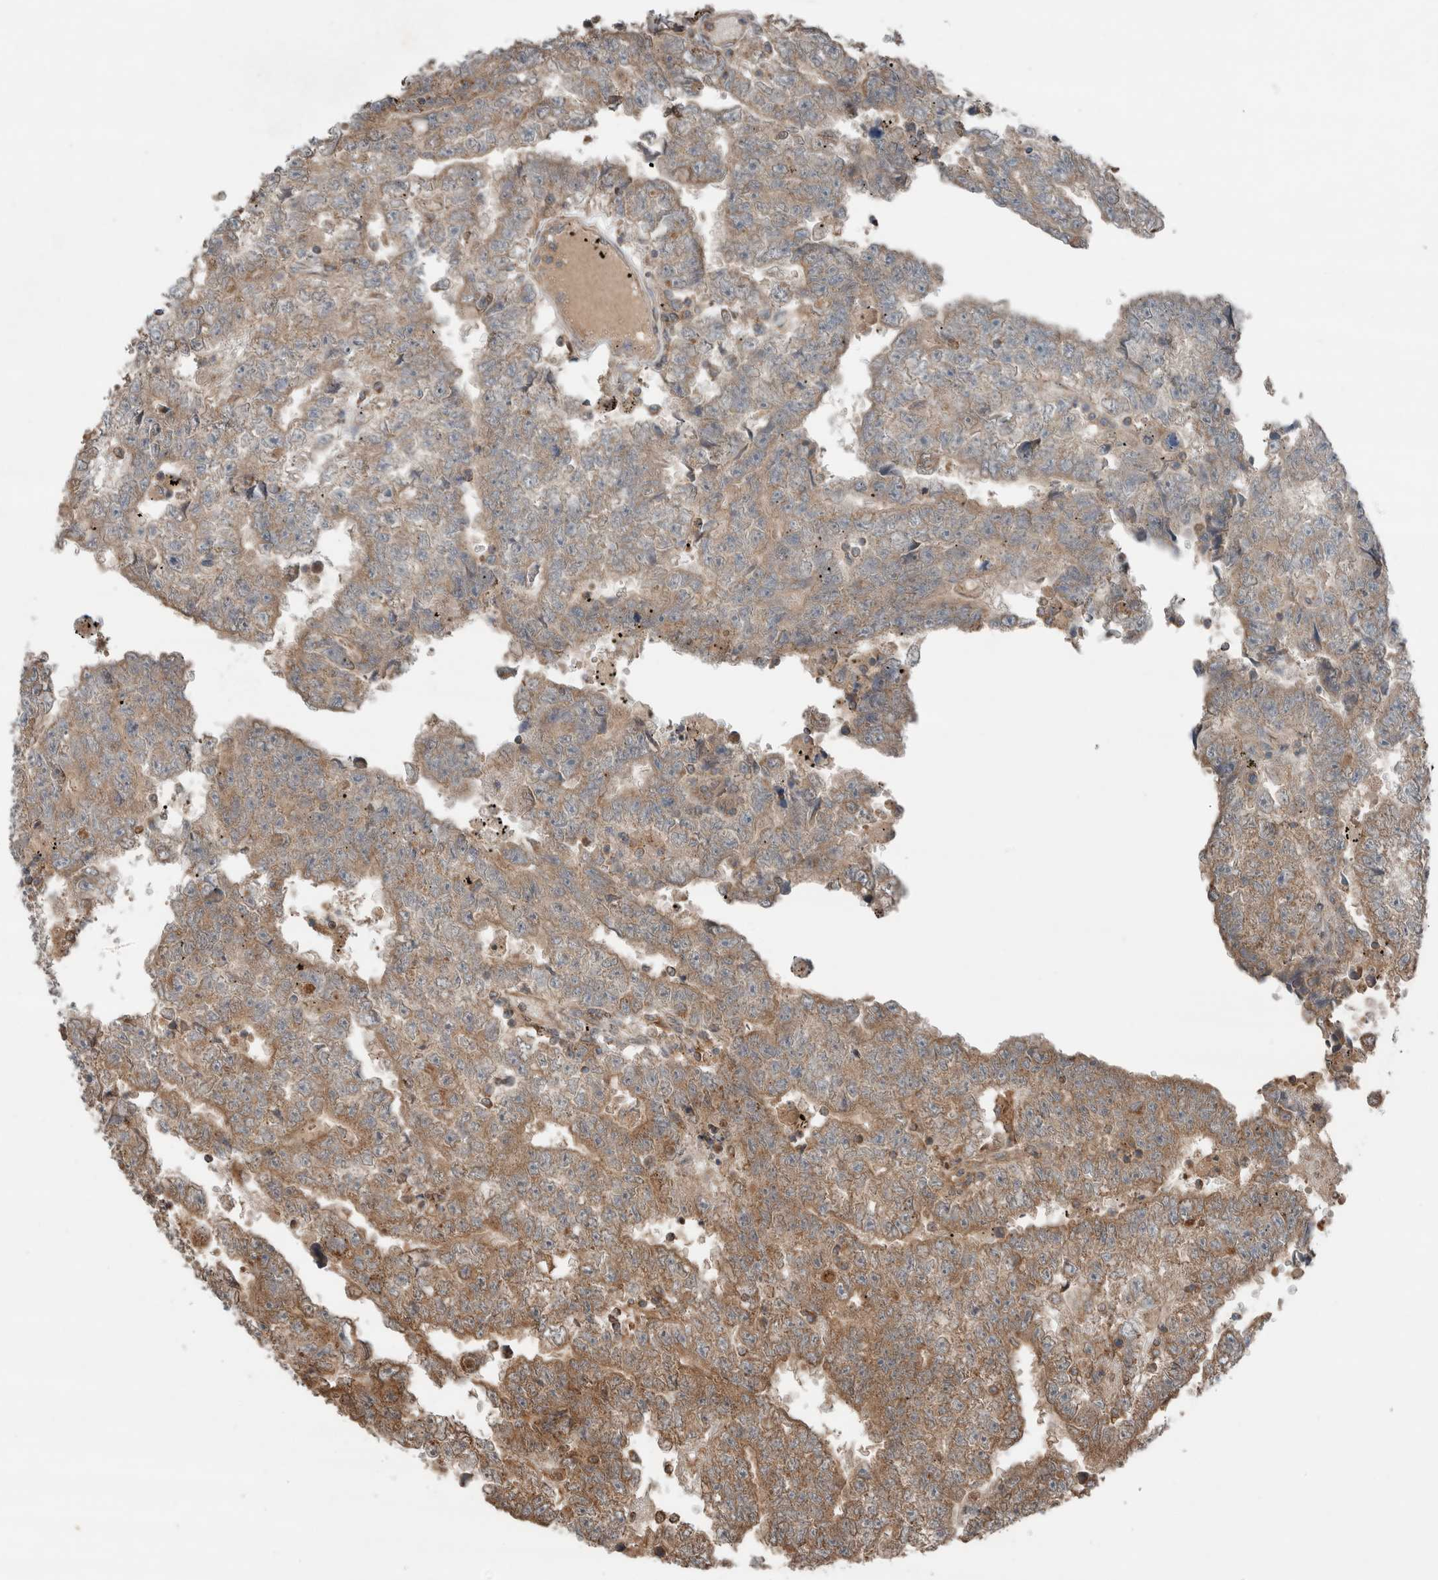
{"staining": {"intensity": "weak", "quantity": ">75%", "location": "cytoplasmic/membranous"}, "tissue": "testis cancer", "cell_type": "Tumor cells", "image_type": "cancer", "snomed": [{"axis": "morphology", "description": "Carcinoma, Embryonal, NOS"}, {"axis": "topography", "description": "Testis"}], "caption": "The histopathology image exhibits staining of testis cancer, revealing weak cytoplasmic/membranous protein expression (brown color) within tumor cells.", "gene": "KLK14", "patient": {"sex": "male", "age": 25}}